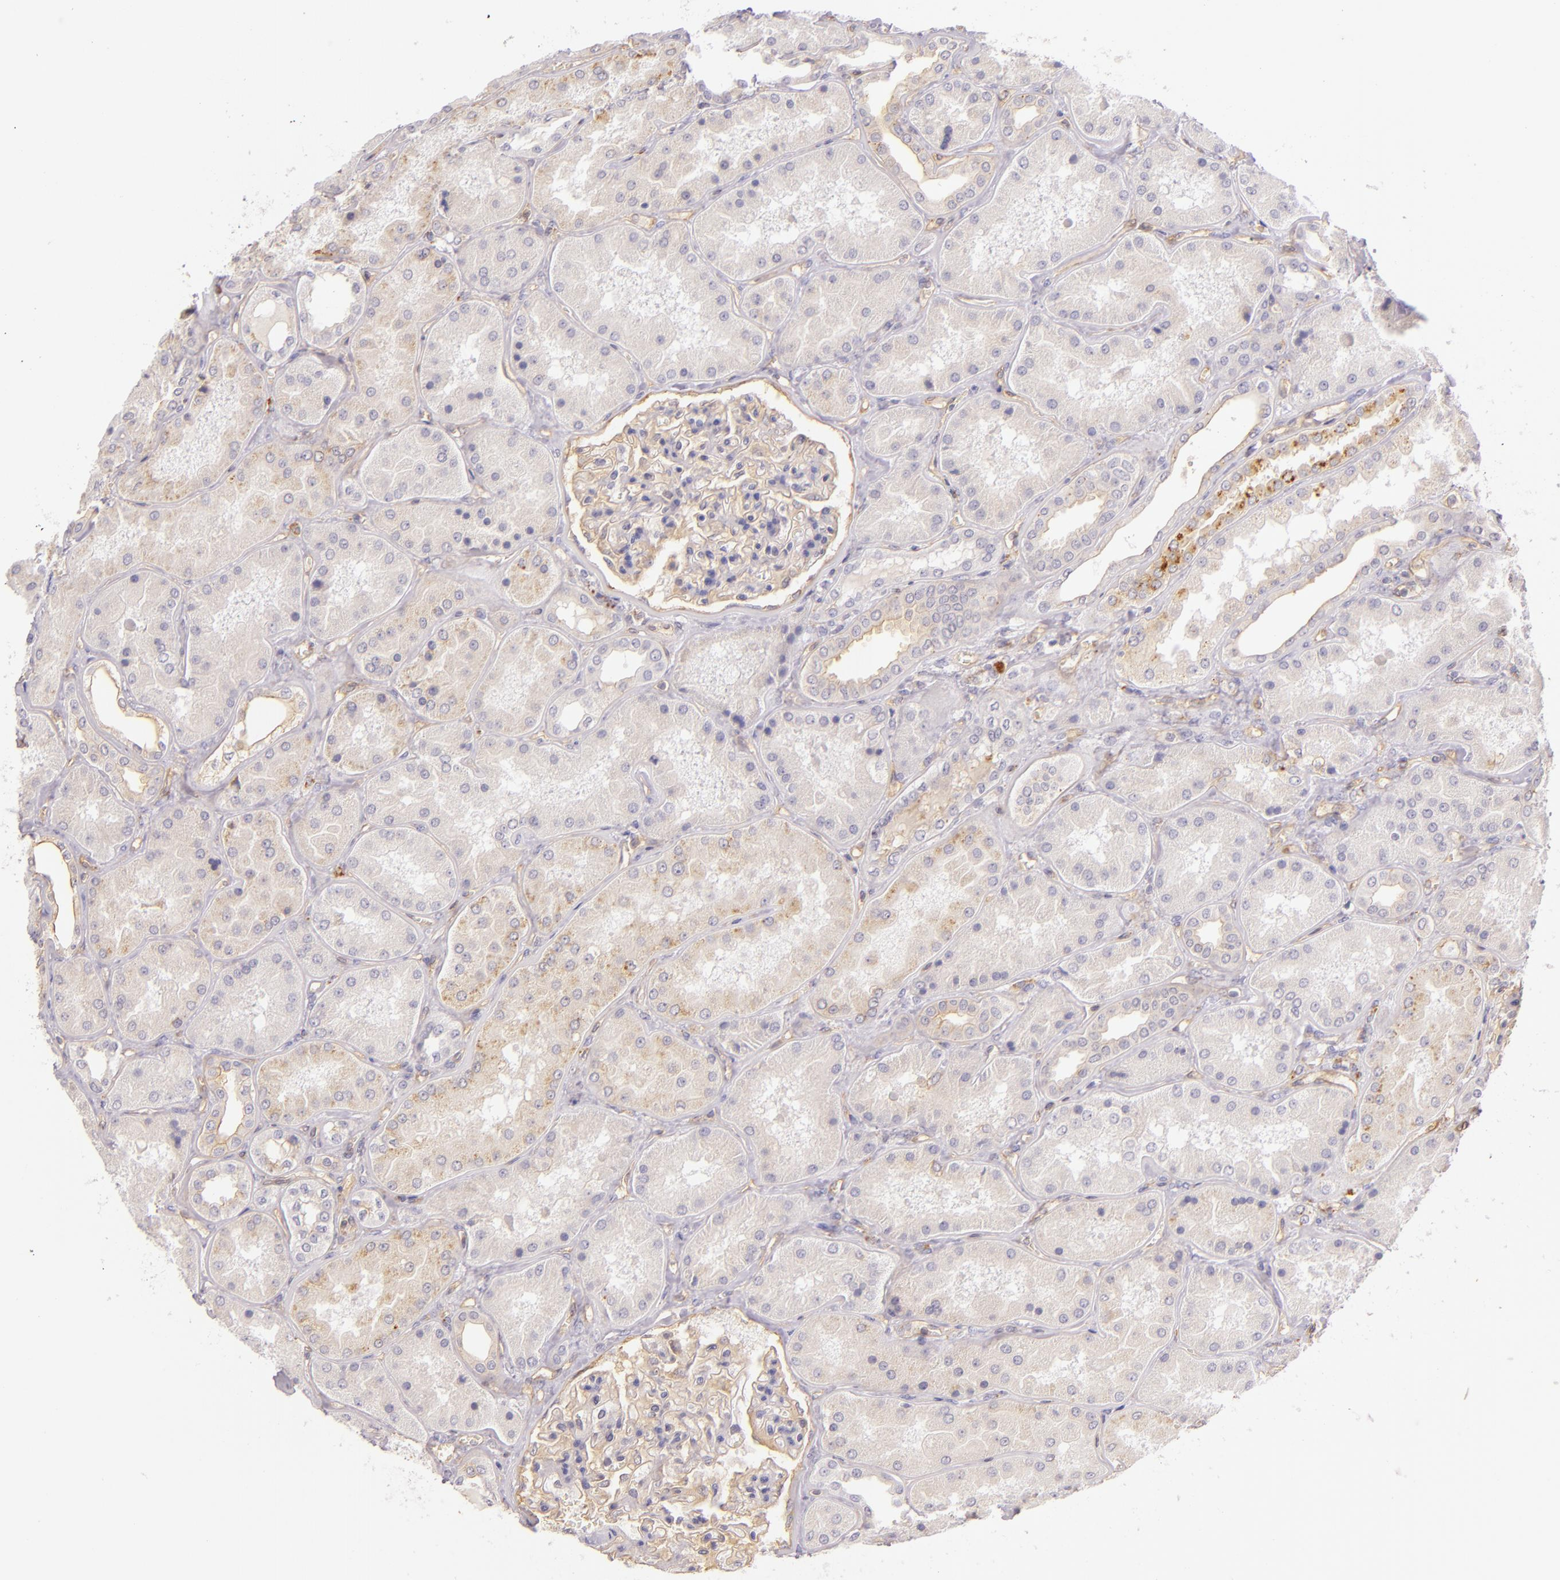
{"staining": {"intensity": "weak", "quantity": "<25%", "location": "cytoplasmic/membranous"}, "tissue": "kidney", "cell_type": "Cells in glomeruli", "image_type": "normal", "snomed": [{"axis": "morphology", "description": "Normal tissue, NOS"}, {"axis": "topography", "description": "Kidney"}], "caption": "Photomicrograph shows no protein staining in cells in glomeruli of normal kidney.", "gene": "CTSF", "patient": {"sex": "female", "age": 56}}